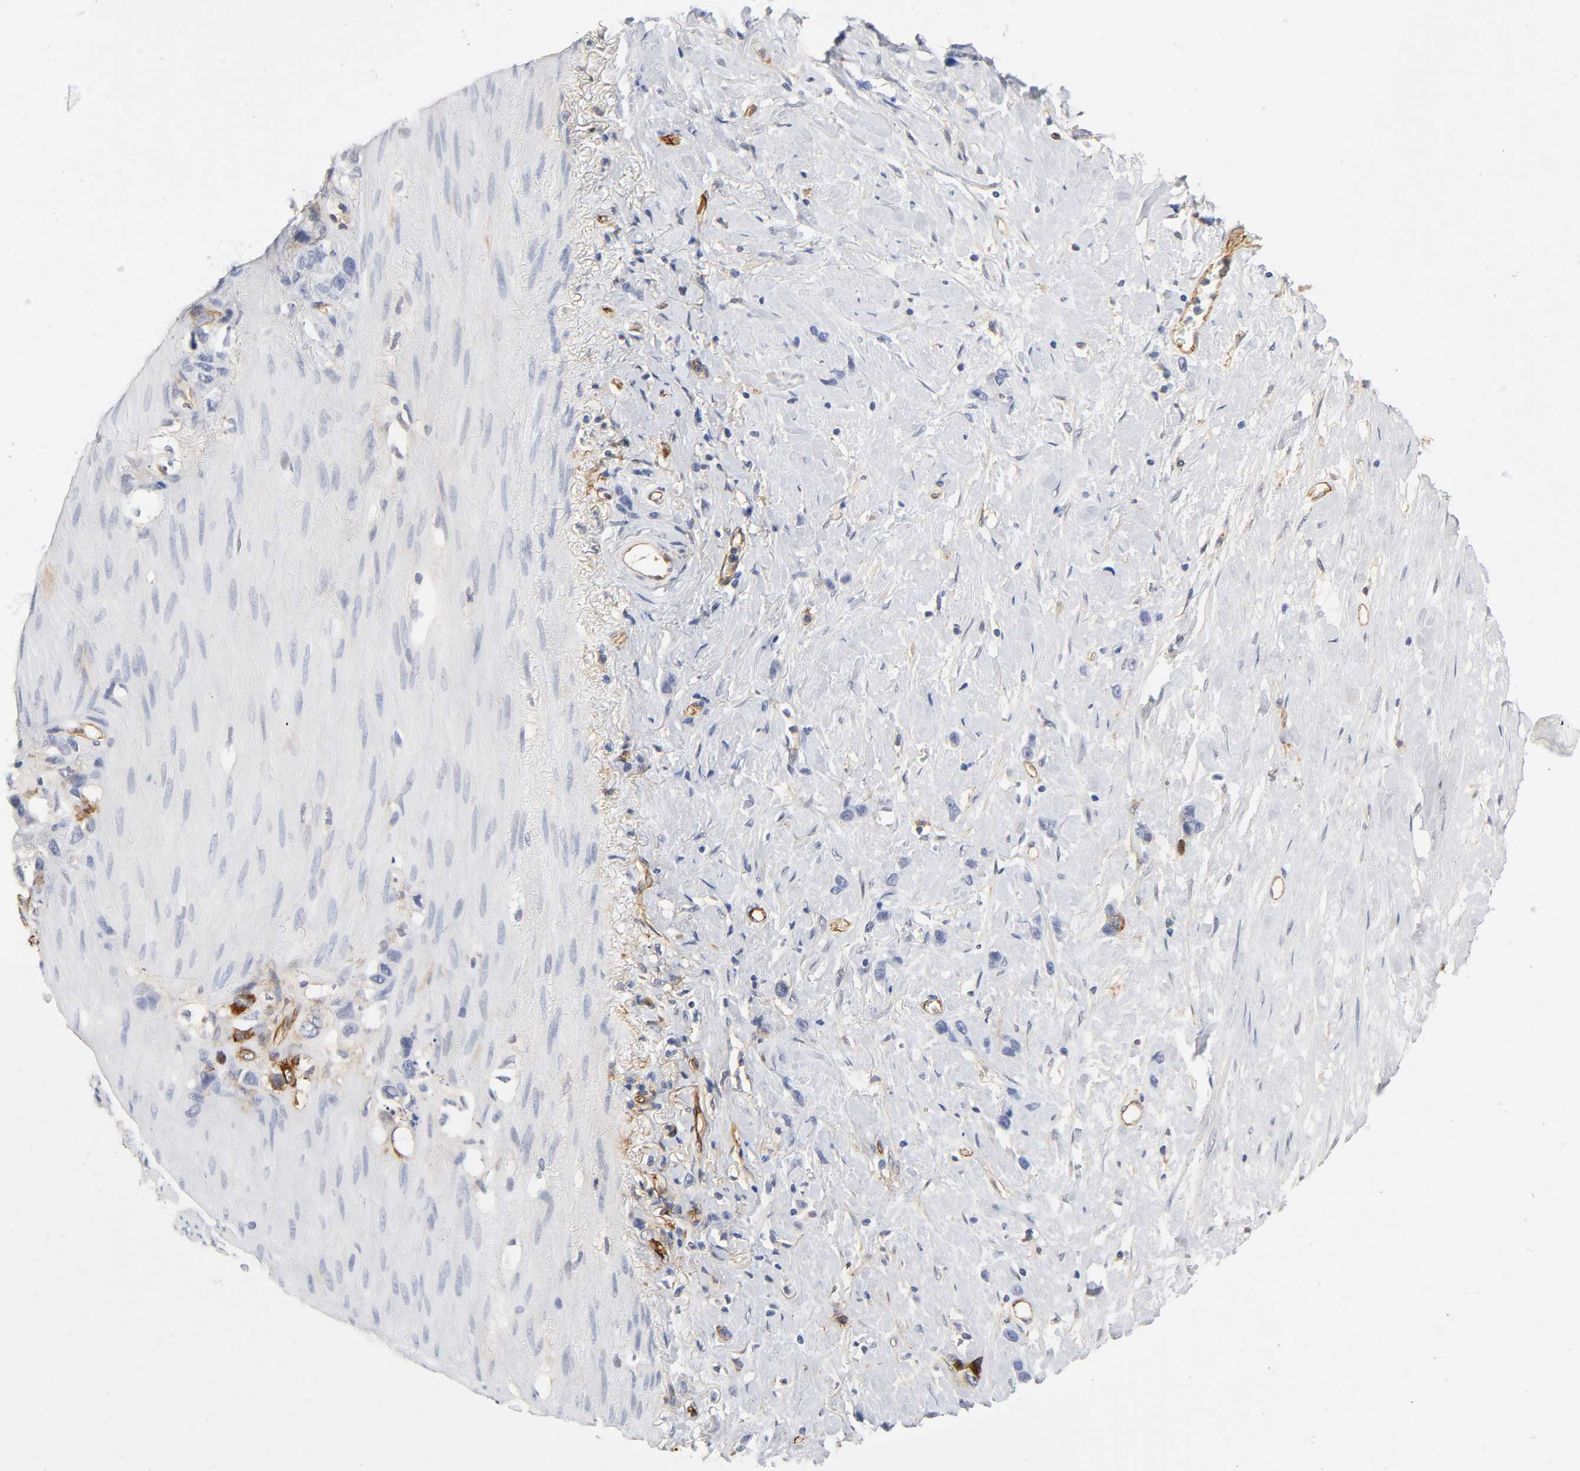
{"staining": {"intensity": "negative", "quantity": "none", "location": "none"}, "tissue": "stomach cancer", "cell_type": "Tumor cells", "image_type": "cancer", "snomed": [{"axis": "morphology", "description": "Normal tissue, NOS"}, {"axis": "morphology", "description": "Adenocarcinoma, NOS"}, {"axis": "morphology", "description": "Adenocarcinoma, High grade"}, {"axis": "topography", "description": "Stomach, upper"}, {"axis": "topography", "description": "Stomach"}], "caption": "An immunohistochemistry (IHC) photomicrograph of stomach cancer (adenocarcinoma (high-grade)) is shown. There is no staining in tumor cells of stomach cancer (adenocarcinoma (high-grade)).", "gene": "ICAM1", "patient": {"sex": "female", "age": 65}}